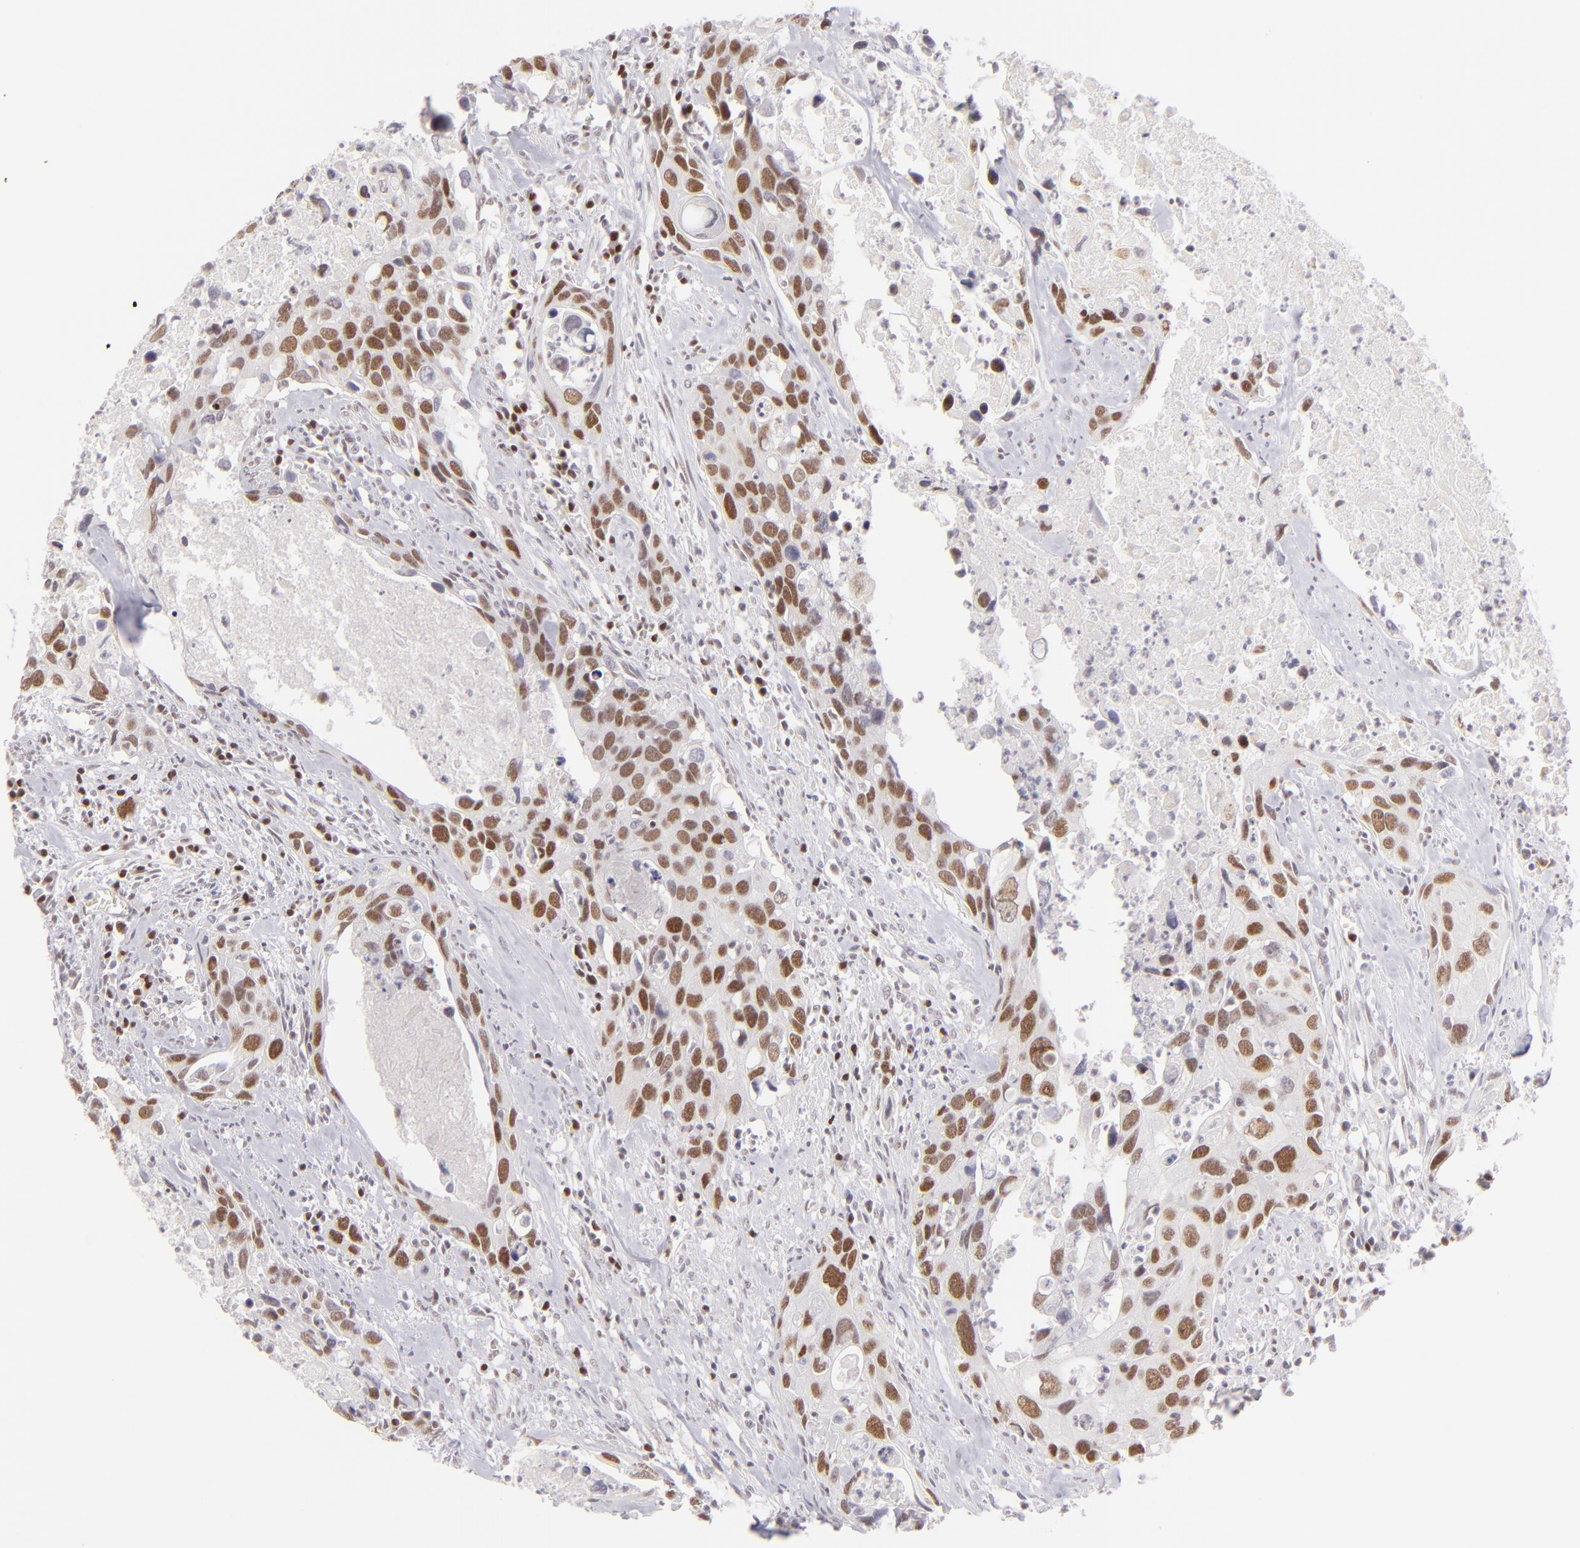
{"staining": {"intensity": "moderate", "quantity": ">75%", "location": "nuclear"}, "tissue": "urothelial cancer", "cell_type": "Tumor cells", "image_type": "cancer", "snomed": [{"axis": "morphology", "description": "Urothelial carcinoma, High grade"}, {"axis": "topography", "description": "Urinary bladder"}], "caption": "A micrograph of human urothelial carcinoma (high-grade) stained for a protein demonstrates moderate nuclear brown staining in tumor cells.", "gene": "POU2F1", "patient": {"sex": "male", "age": 71}}